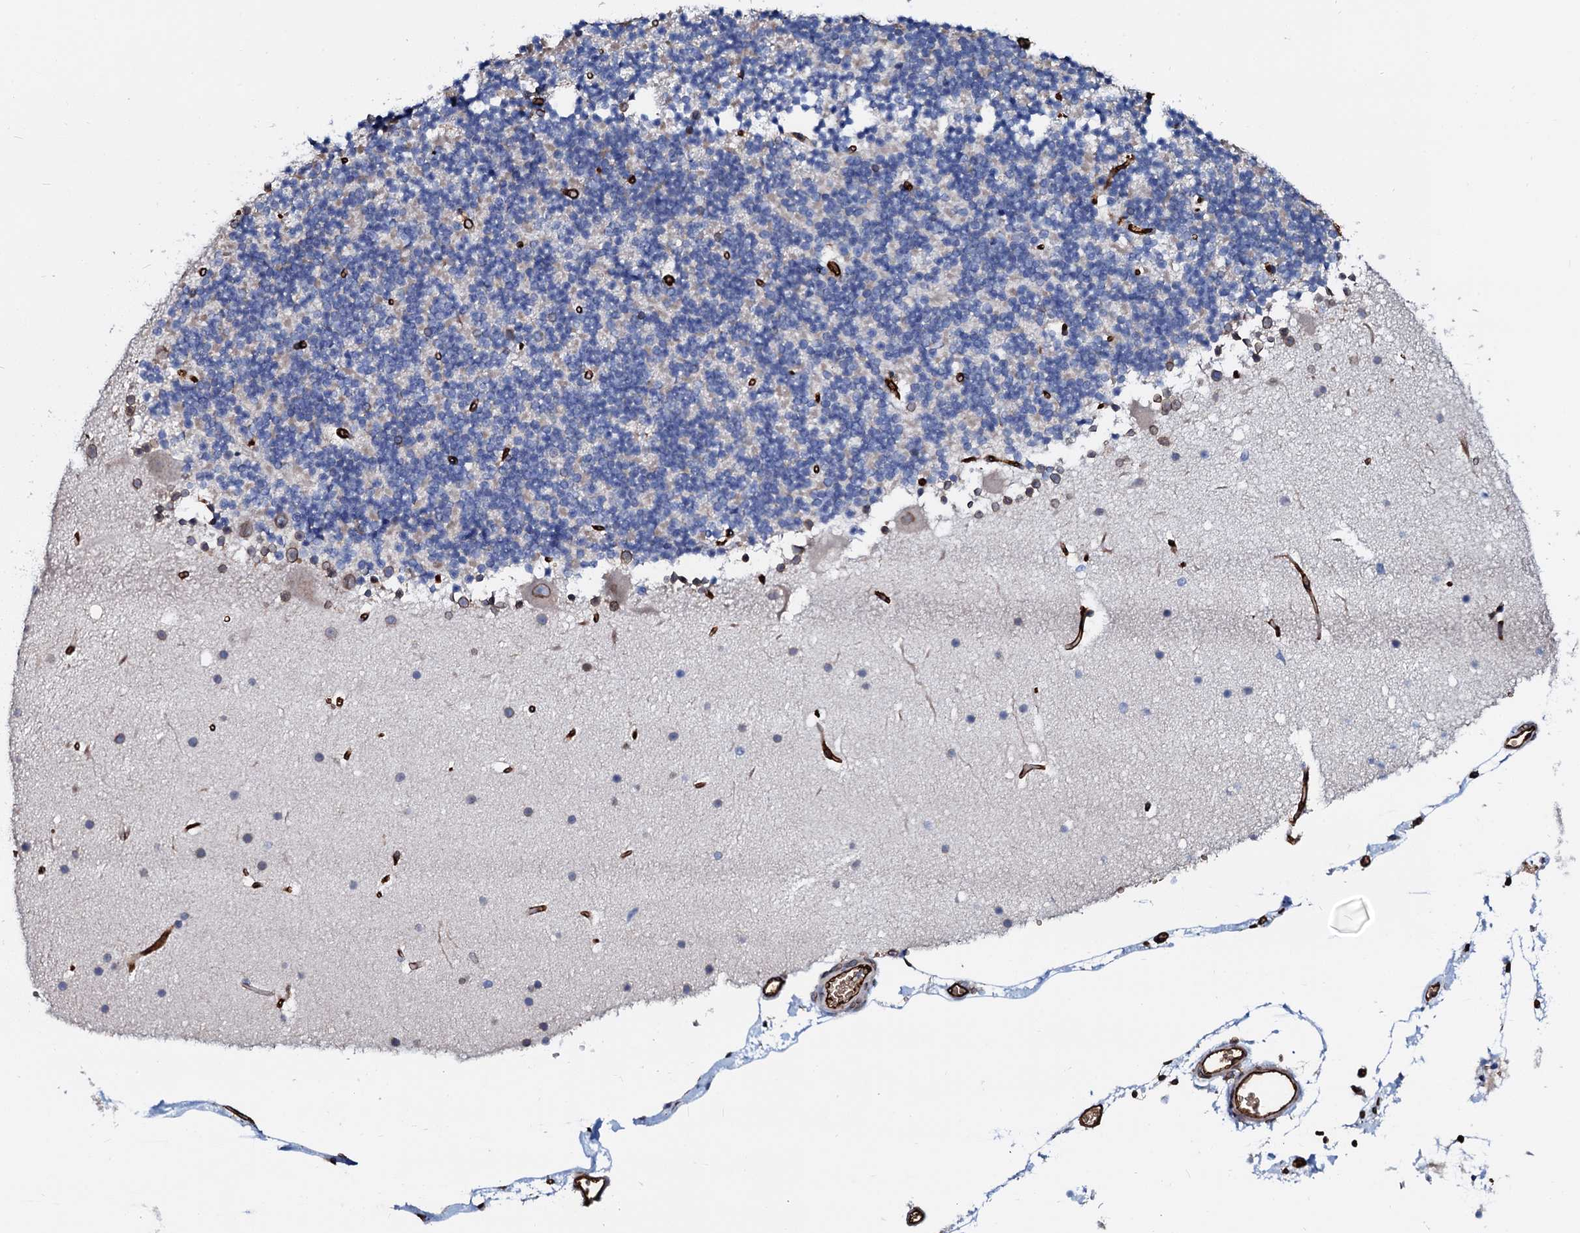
{"staining": {"intensity": "negative", "quantity": "none", "location": "none"}, "tissue": "cerebellum", "cell_type": "Cells in granular layer", "image_type": "normal", "snomed": [{"axis": "morphology", "description": "Normal tissue, NOS"}, {"axis": "topography", "description": "Cerebellum"}], "caption": "Cells in granular layer show no significant positivity in unremarkable cerebellum. (Stains: DAB (3,3'-diaminobenzidine) IHC with hematoxylin counter stain, Microscopy: brightfield microscopy at high magnification).", "gene": "NRP2", "patient": {"sex": "male", "age": 57}}